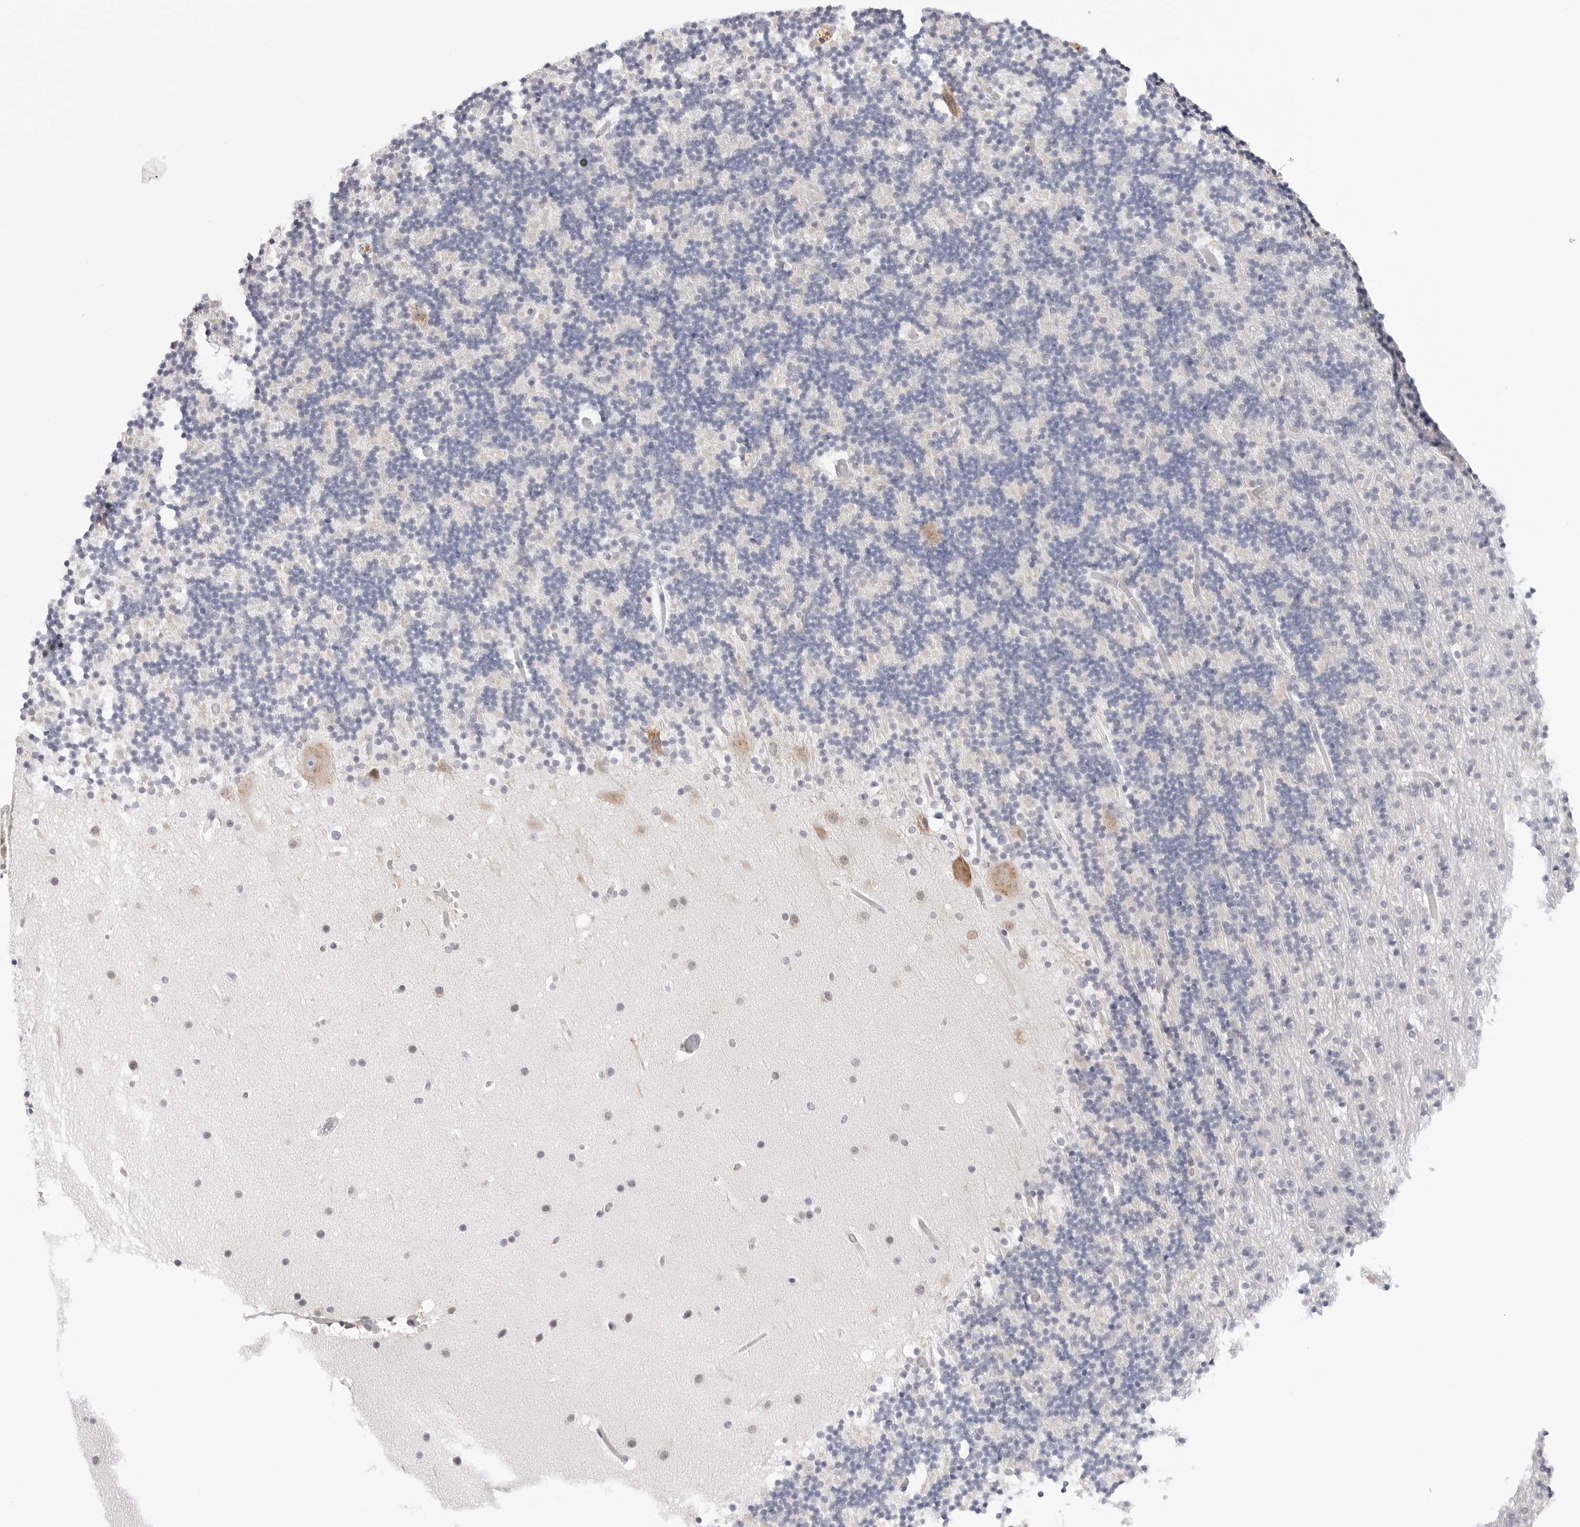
{"staining": {"intensity": "negative", "quantity": "none", "location": "none"}, "tissue": "cerebellum", "cell_type": "Cells in granular layer", "image_type": "normal", "snomed": [{"axis": "morphology", "description": "Normal tissue, NOS"}, {"axis": "topography", "description": "Cerebellum"}], "caption": "Immunohistochemistry micrograph of unremarkable cerebellum: cerebellum stained with DAB (3,3'-diaminobenzidine) exhibits no significant protein positivity in cells in granular layer. (DAB (3,3'-diaminobenzidine) IHC visualized using brightfield microscopy, high magnification).", "gene": "RPN1", "patient": {"sex": "male", "age": 57}}